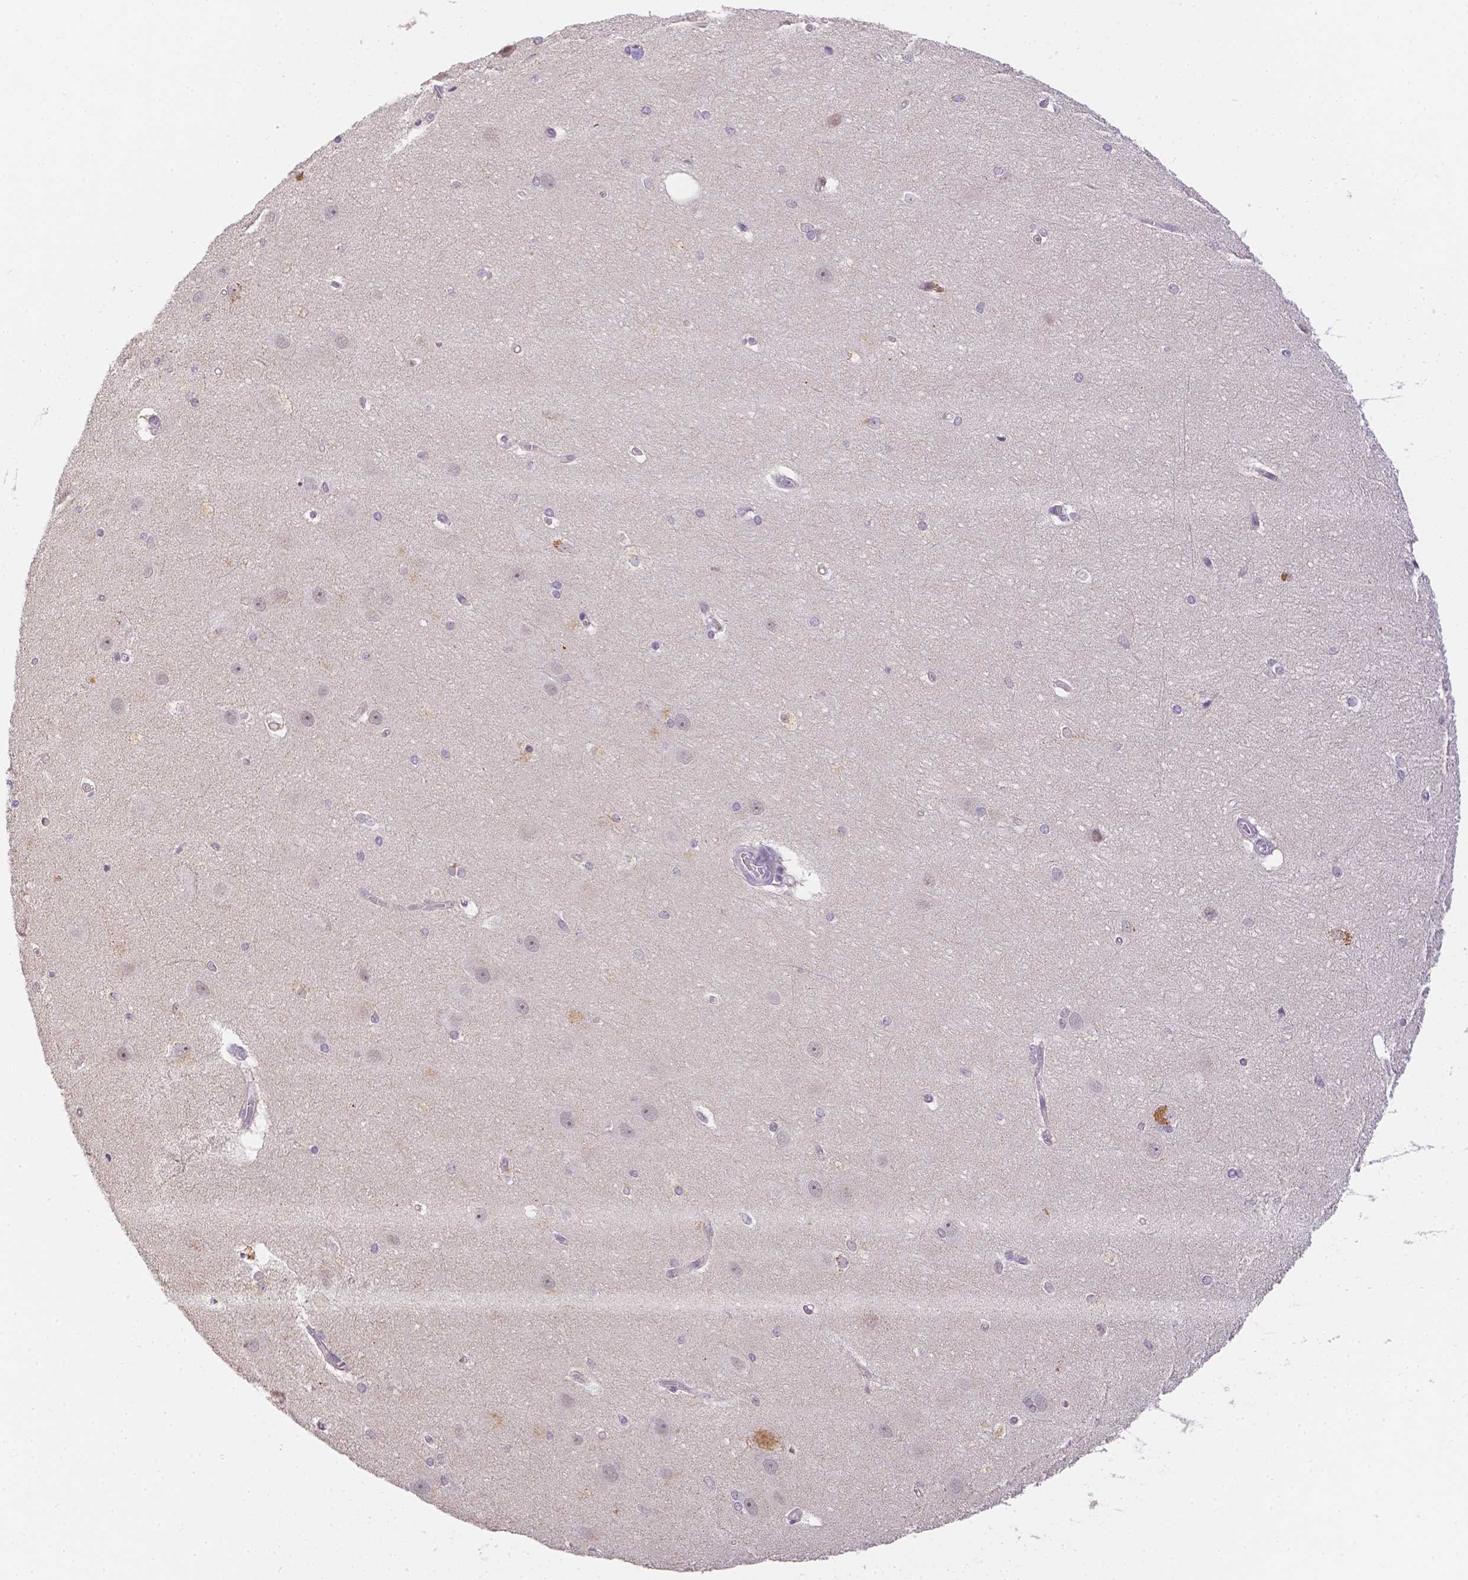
{"staining": {"intensity": "negative", "quantity": "none", "location": "none"}, "tissue": "hippocampus", "cell_type": "Glial cells", "image_type": "normal", "snomed": [{"axis": "morphology", "description": "Normal tissue, NOS"}, {"axis": "topography", "description": "Cerebral cortex"}, {"axis": "topography", "description": "Hippocampus"}], "caption": "Immunohistochemistry histopathology image of unremarkable human hippocampus stained for a protein (brown), which shows no expression in glial cells. The staining is performed using DAB brown chromogen with nuclei counter-stained in using hematoxylin.", "gene": "ZNF280B", "patient": {"sex": "female", "age": 19}}